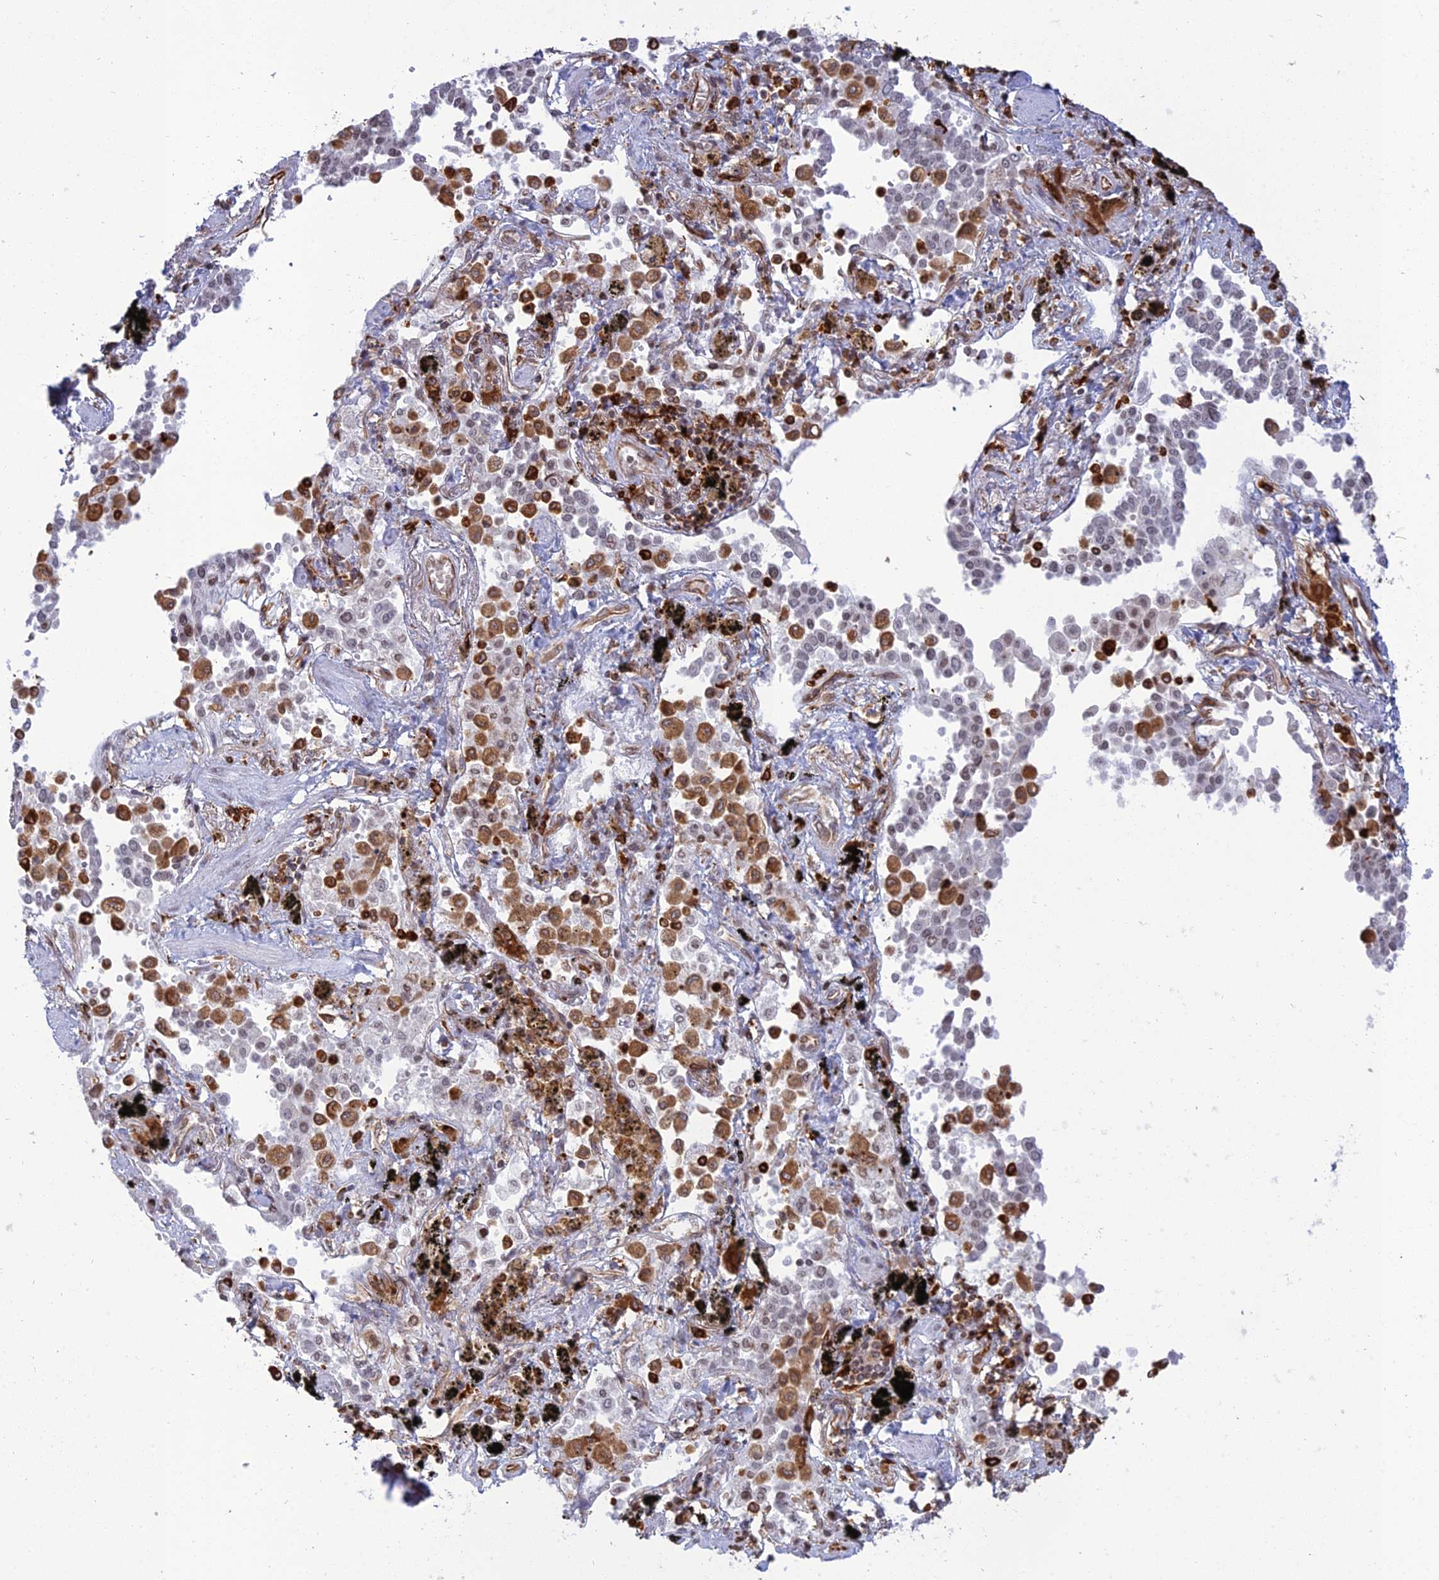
{"staining": {"intensity": "negative", "quantity": "none", "location": "none"}, "tissue": "lung cancer", "cell_type": "Tumor cells", "image_type": "cancer", "snomed": [{"axis": "morphology", "description": "Adenocarcinoma, NOS"}, {"axis": "topography", "description": "Lung"}], "caption": "The histopathology image reveals no significant positivity in tumor cells of adenocarcinoma (lung).", "gene": "APOBR", "patient": {"sex": "male", "age": 67}}